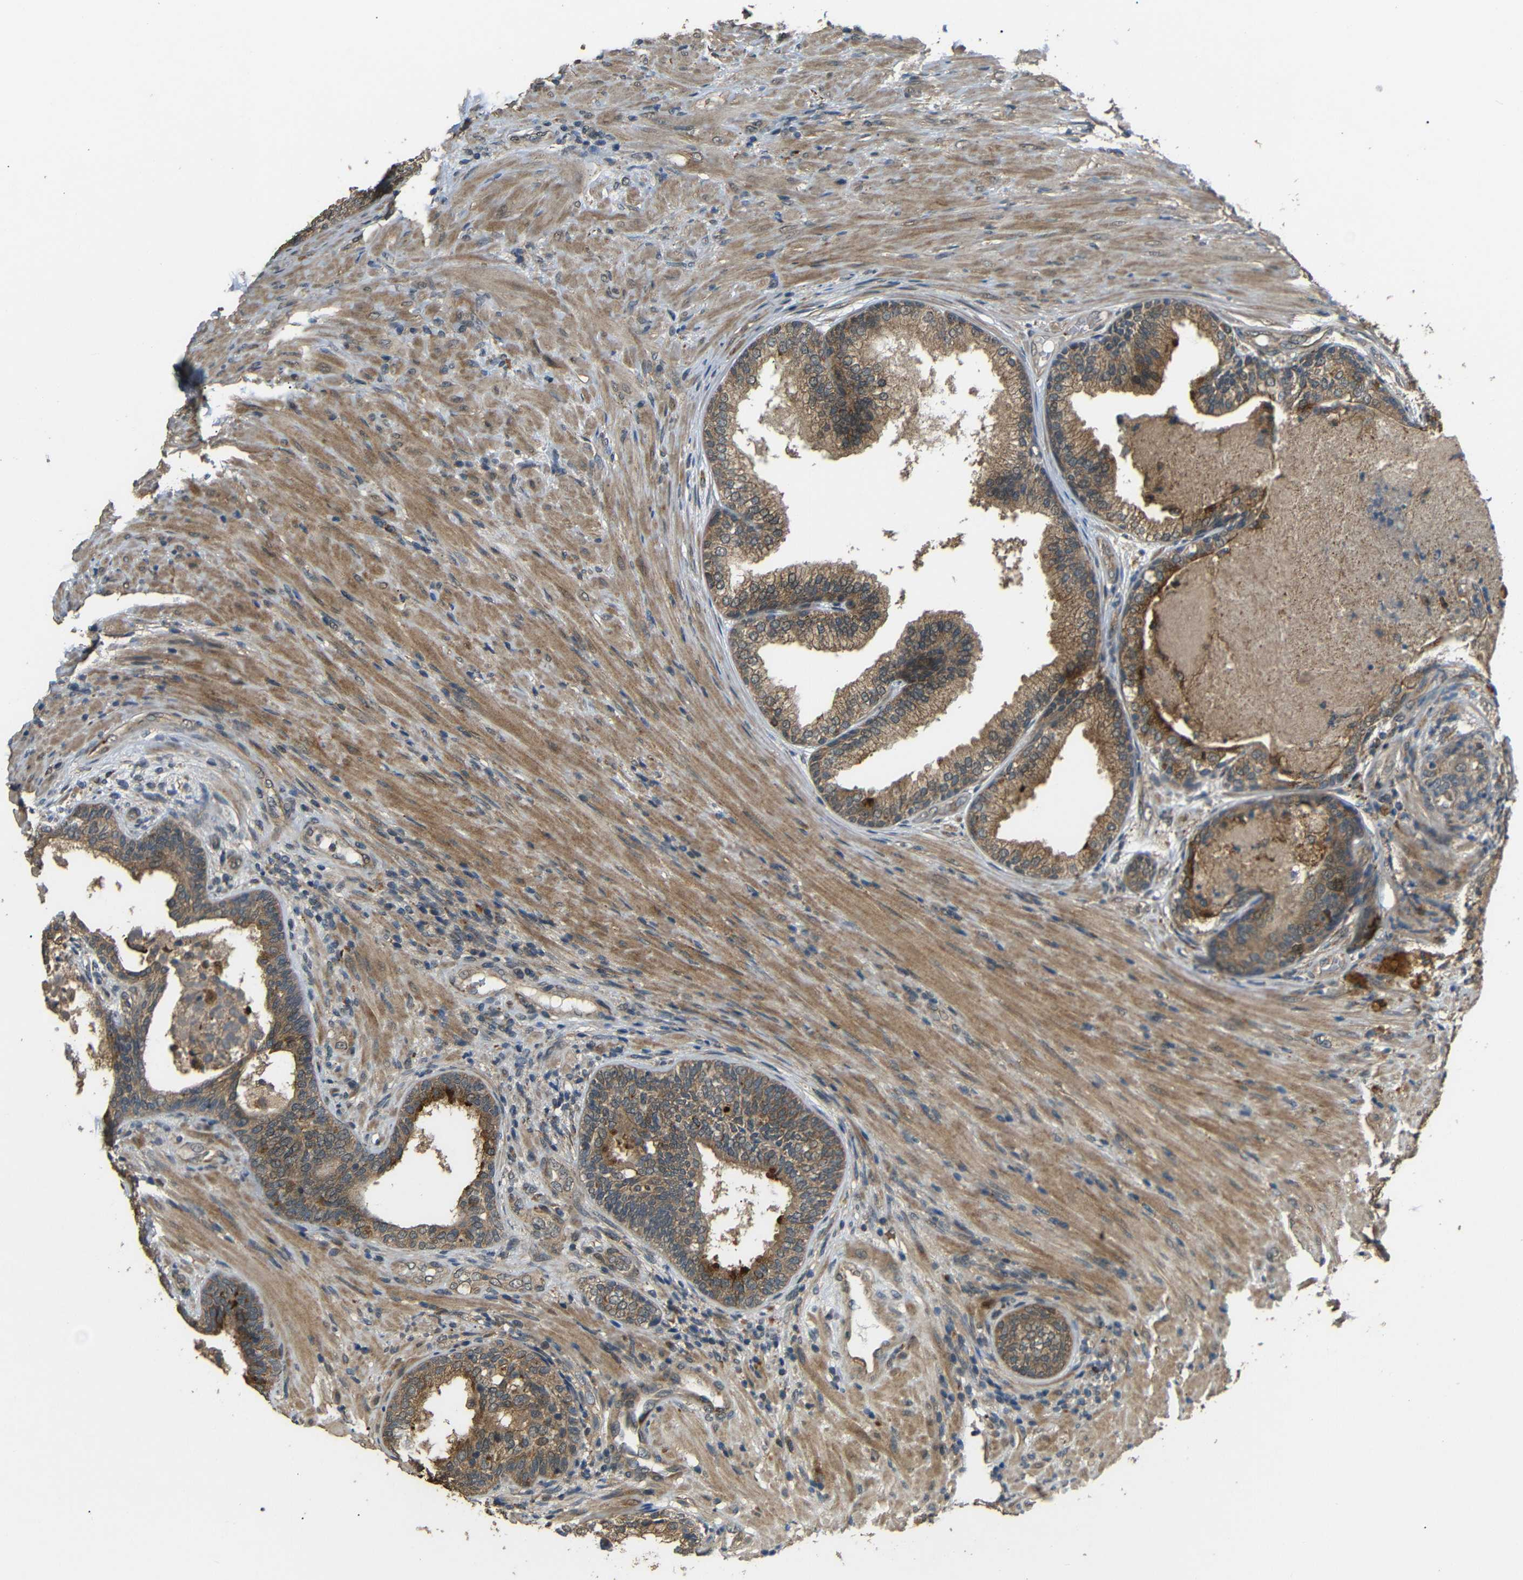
{"staining": {"intensity": "moderate", "quantity": ">75%", "location": "cytoplasmic/membranous"}, "tissue": "prostate", "cell_type": "Glandular cells", "image_type": "normal", "snomed": [{"axis": "morphology", "description": "Normal tissue, NOS"}, {"axis": "topography", "description": "Prostate"}], "caption": "Moderate cytoplasmic/membranous protein expression is present in approximately >75% of glandular cells in prostate. (DAB (3,3'-diaminobenzidine) = brown stain, brightfield microscopy at high magnification).", "gene": "EPHB2", "patient": {"sex": "male", "age": 76}}